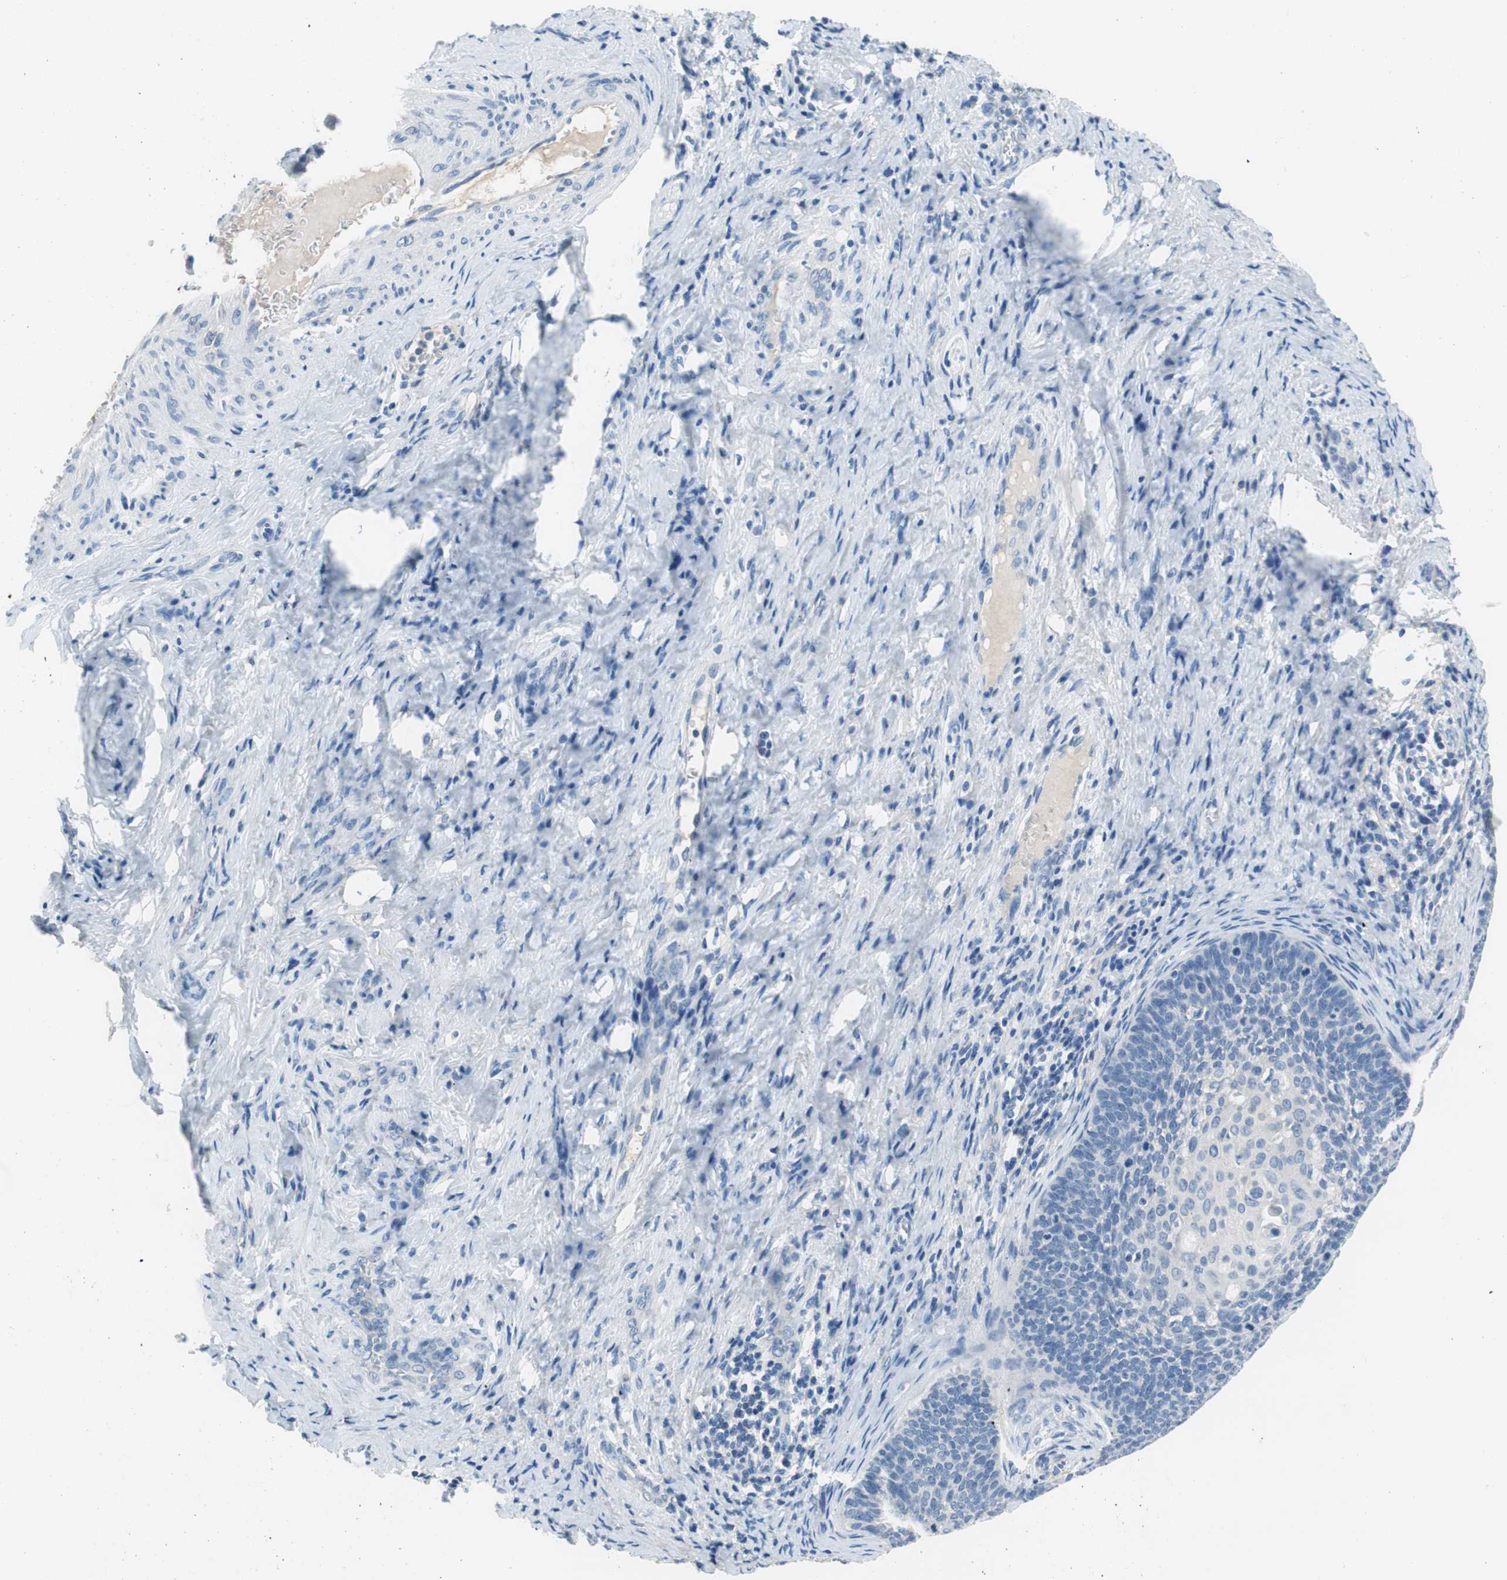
{"staining": {"intensity": "negative", "quantity": "none", "location": "none"}, "tissue": "cervical cancer", "cell_type": "Tumor cells", "image_type": "cancer", "snomed": [{"axis": "morphology", "description": "Squamous cell carcinoma, NOS"}, {"axis": "topography", "description": "Cervix"}], "caption": "Immunohistochemistry photomicrograph of squamous cell carcinoma (cervical) stained for a protein (brown), which shows no expression in tumor cells.", "gene": "EVA1A", "patient": {"sex": "female", "age": 33}}